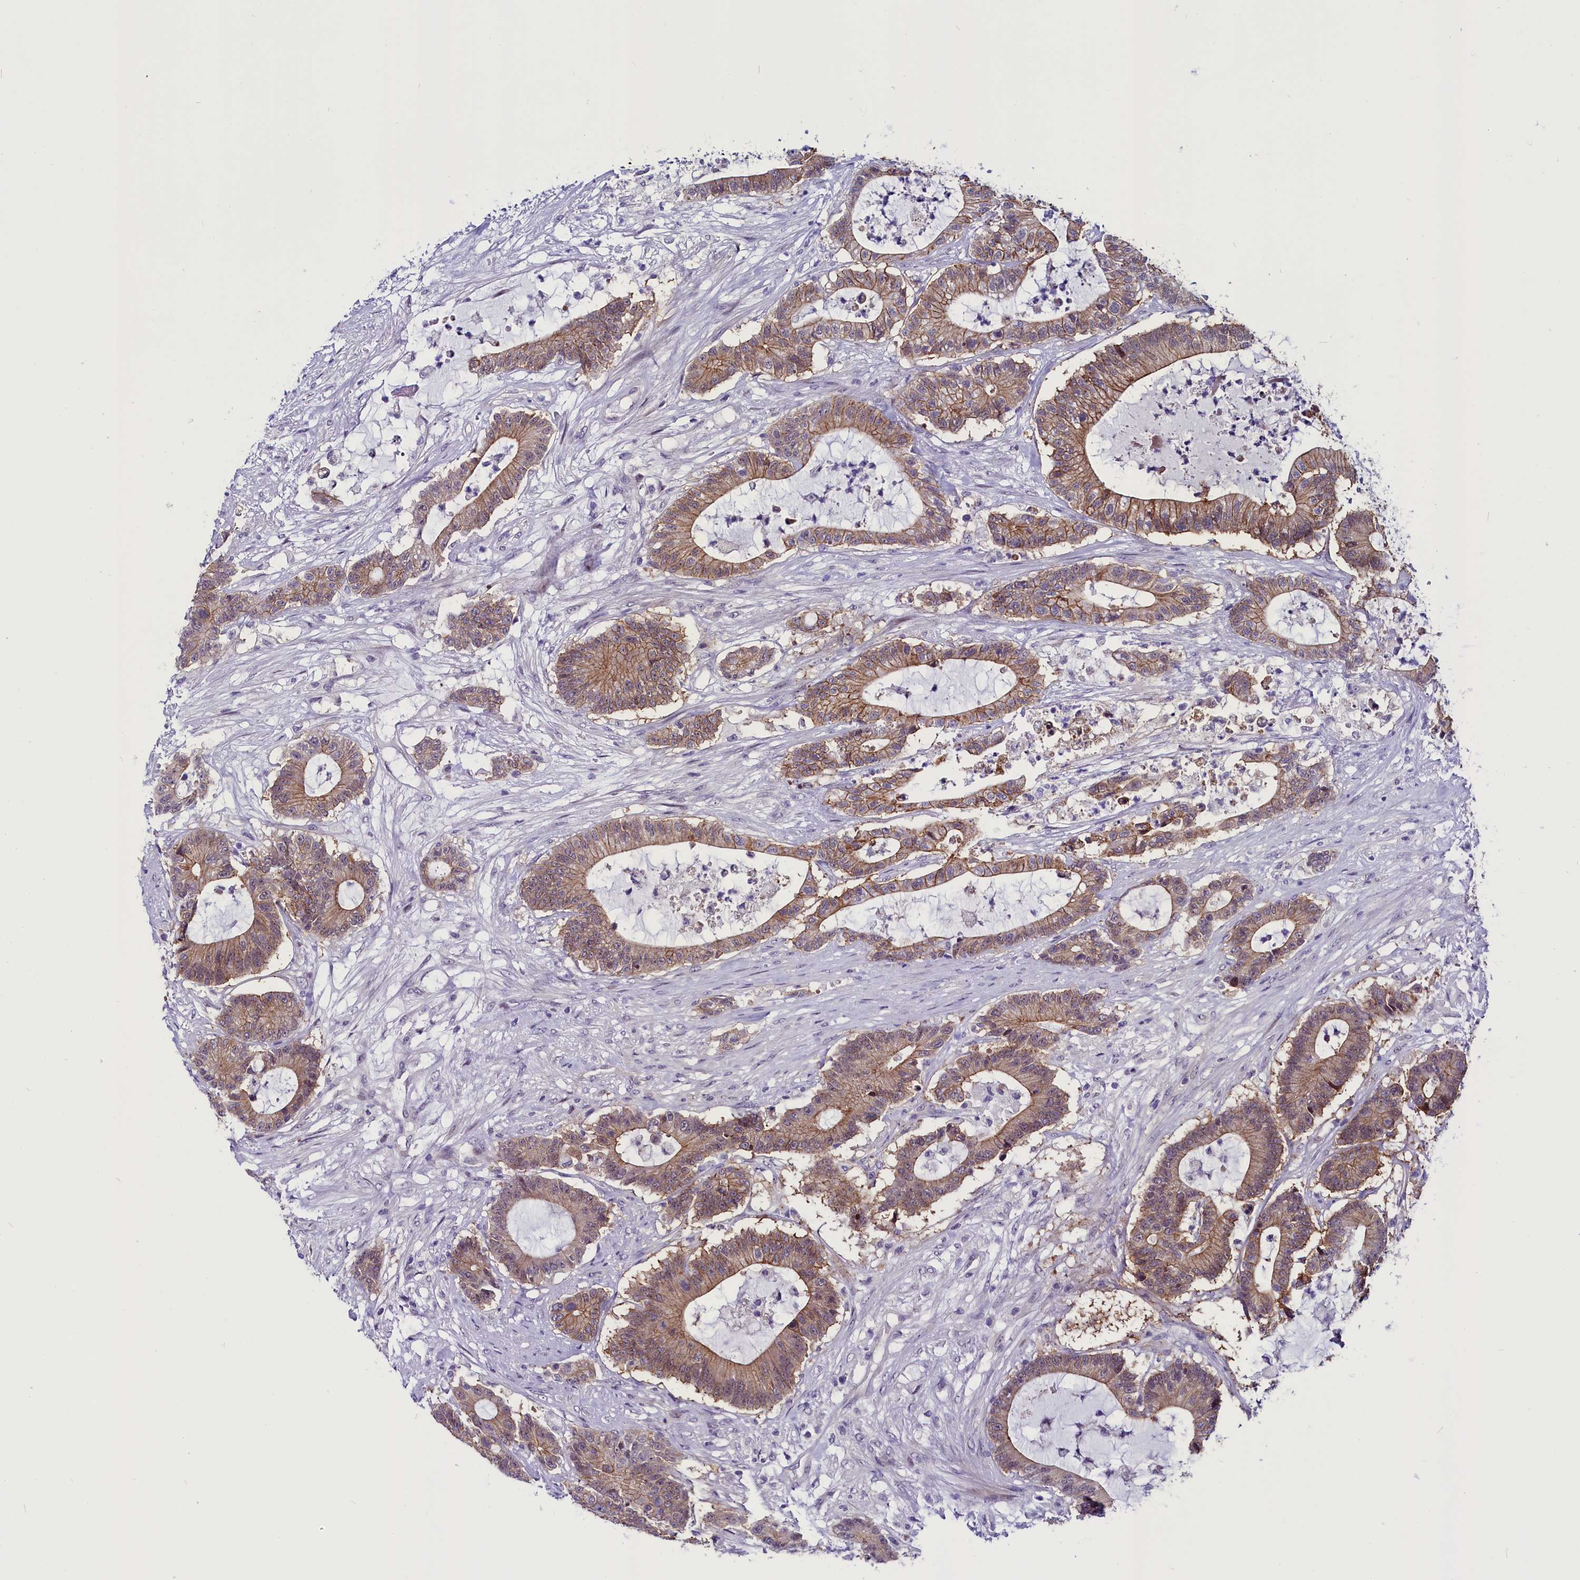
{"staining": {"intensity": "moderate", "quantity": ">75%", "location": "cytoplasmic/membranous"}, "tissue": "colorectal cancer", "cell_type": "Tumor cells", "image_type": "cancer", "snomed": [{"axis": "morphology", "description": "Adenocarcinoma, NOS"}, {"axis": "topography", "description": "Colon"}], "caption": "Protein expression analysis of colorectal adenocarcinoma displays moderate cytoplasmic/membranous expression in approximately >75% of tumor cells. (IHC, brightfield microscopy, high magnification).", "gene": "CCDC106", "patient": {"sex": "female", "age": 84}}